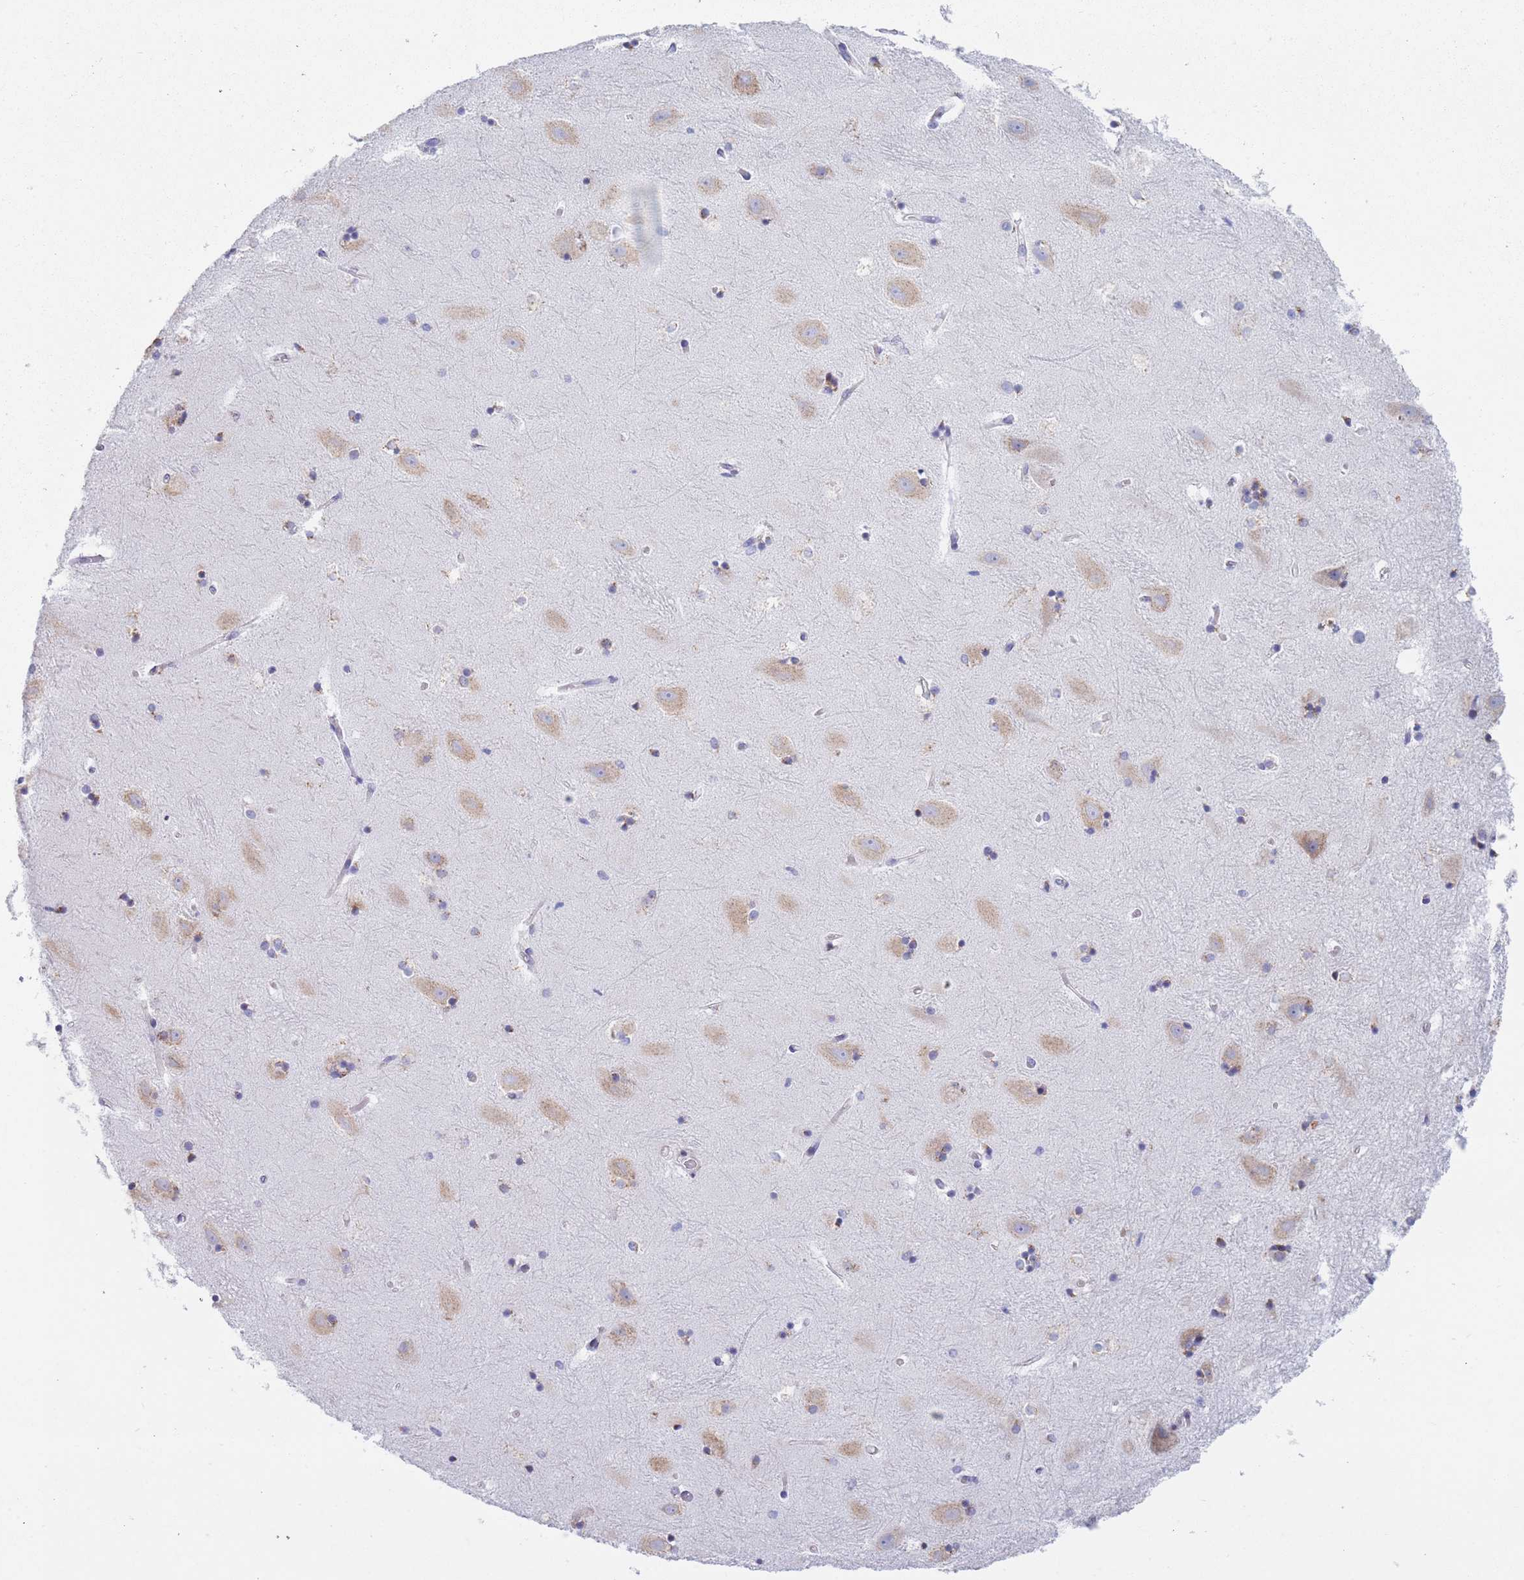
{"staining": {"intensity": "weak", "quantity": "<25%", "location": "cytoplasmic/membranous"}, "tissue": "hippocampus", "cell_type": "Glial cells", "image_type": "normal", "snomed": [{"axis": "morphology", "description": "Normal tissue, NOS"}, {"axis": "topography", "description": "Hippocampus"}], "caption": "A high-resolution histopathology image shows immunohistochemistry (IHC) staining of unremarkable hippocampus, which demonstrates no significant expression in glial cells.", "gene": "MRPL30", "patient": {"sex": "female", "age": 52}}